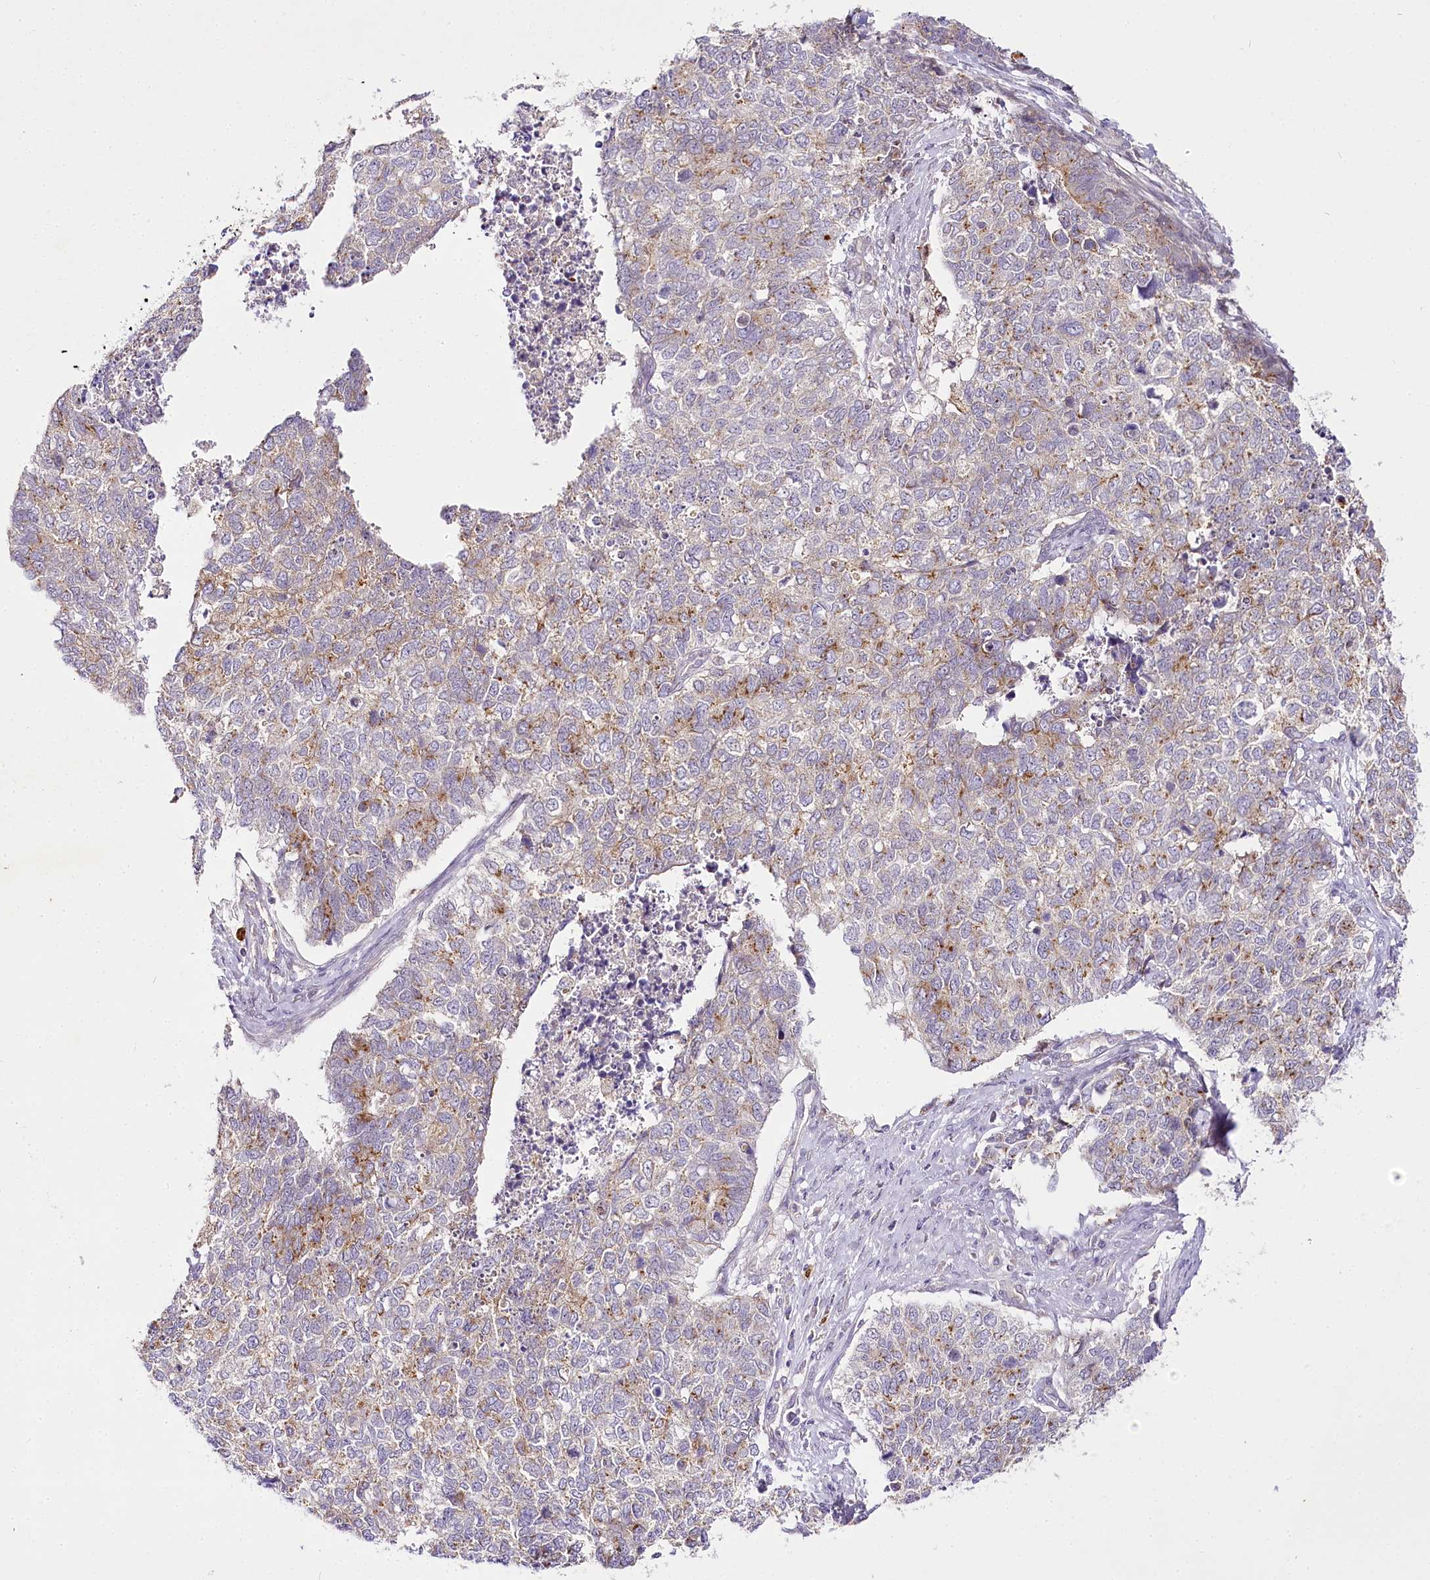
{"staining": {"intensity": "moderate", "quantity": "25%-75%", "location": "cytoplasmic/membranous"}, "tissue": "cervical cancer", "cell_type": "Tumor cells", "image_type": "cancer", "snomed": [{"axis": "morphology", "description": "Squamous cell carcinoma, NOS"}, {"axis": "topography", "description": "Cervix"}], "caption": "DAB (3,3'-diaminobenzidine) immunohistochemical staining of human cervical cancer (squamous cell carcinoma) demonstrates moderate cytoplasmic/membranous protein positivity in about 25%-75% of tumor cells. The protein is shown in brown color, while the nuclei are stained blue.", "gene": "VWA5A", "patient": {"sex": "female", "age": 63}}